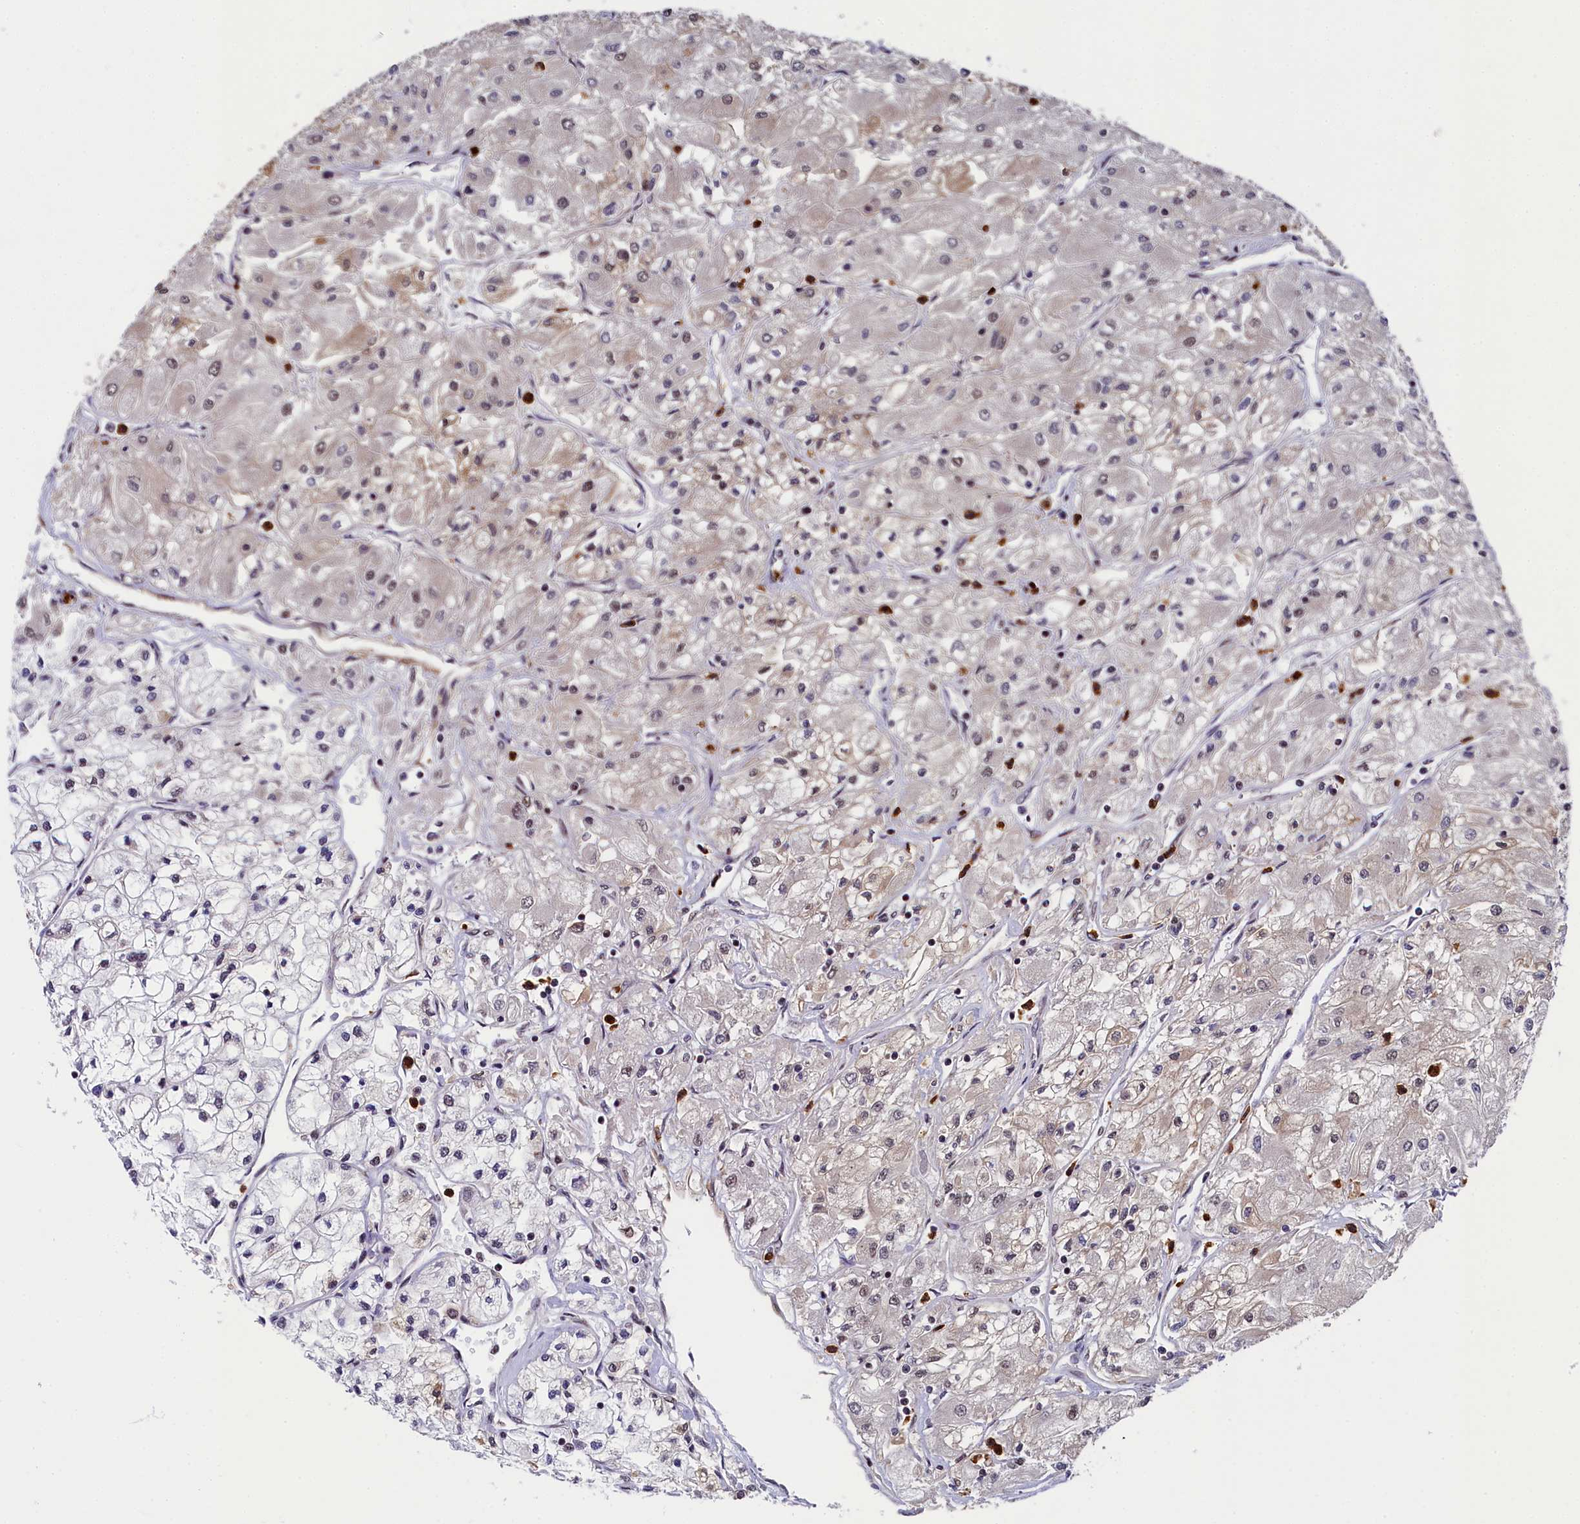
{"staining": {"intensity": "negative", "quantity": "none", "location": "none"}, "tissue": "renal cancer", "cell_type": "Tumor cells", "image_type": "cancer", "snomed": [{"axis": "morphology", "description": "Adenocarcinoma, NOS"}, {"axis": "topography", "description": "Kidney"}], "caption": "A high-resolution histopathology image shows immunohistochemistry (IHC) staining of renal cancer, which shows no significant staining in tumor cells.", "gene": "ADIG", "patient": {"sex": "male", "age": 80}}